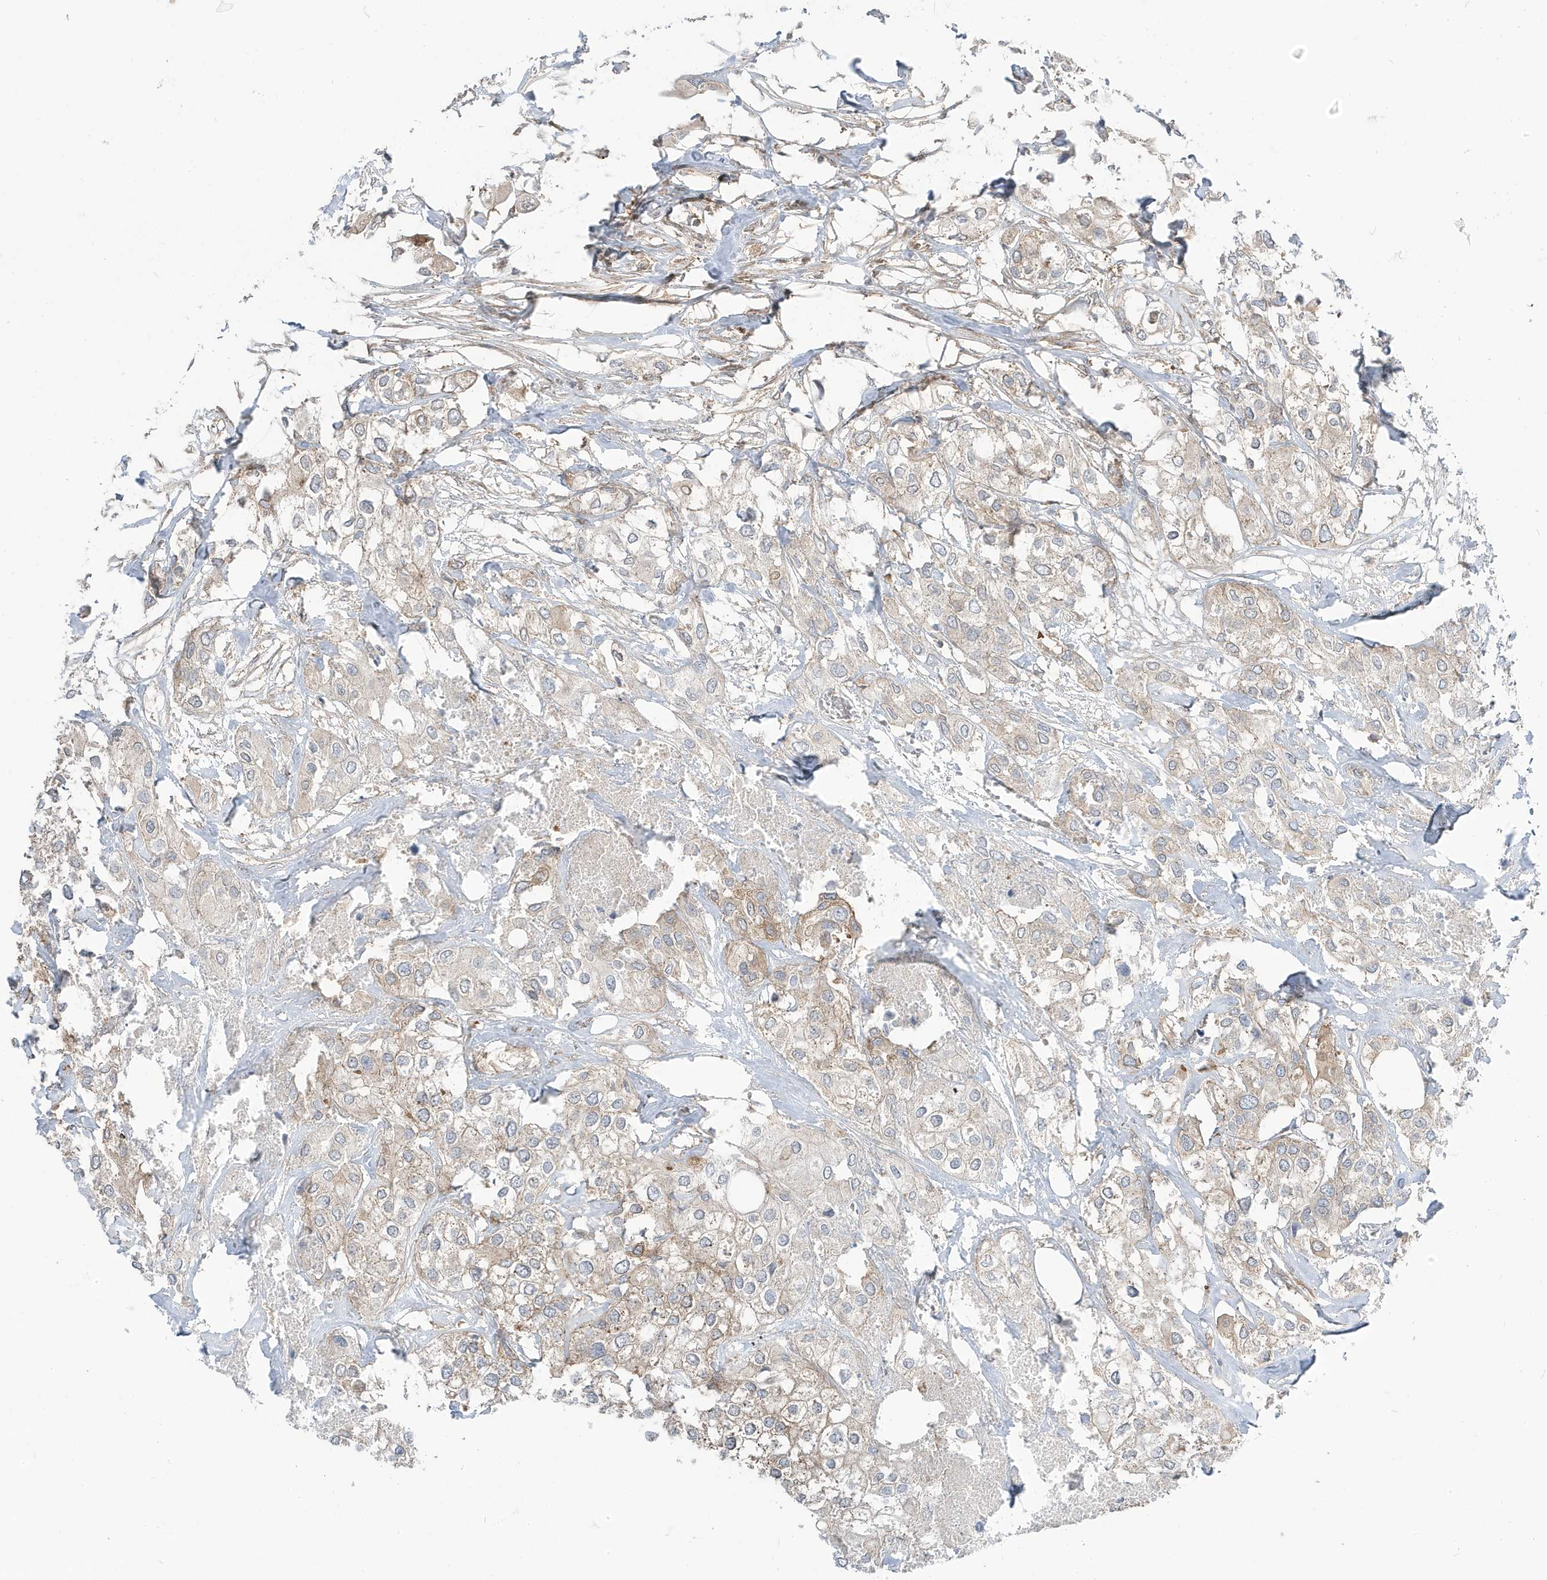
{"staining": {"intensity": "weak", "quantity": "<25%", "location": "cytoplasmic/membranous"}, "tissue": "urothelial cancer", "cell_type": "Tumor cells", "image_type": "cancer", "snomed": [{"axis": "morphology", "description": "Urothelial carcinoma, High grade"}, {"axis": "topography", "description": "Urinary bladder"}], "caption": "The photomicrograph exhibits no significant positivity in tumor cells of urothelial carcinoma (high-grade).", "gene": "STAM", "patient": {"sex": "male", "age": 64}}